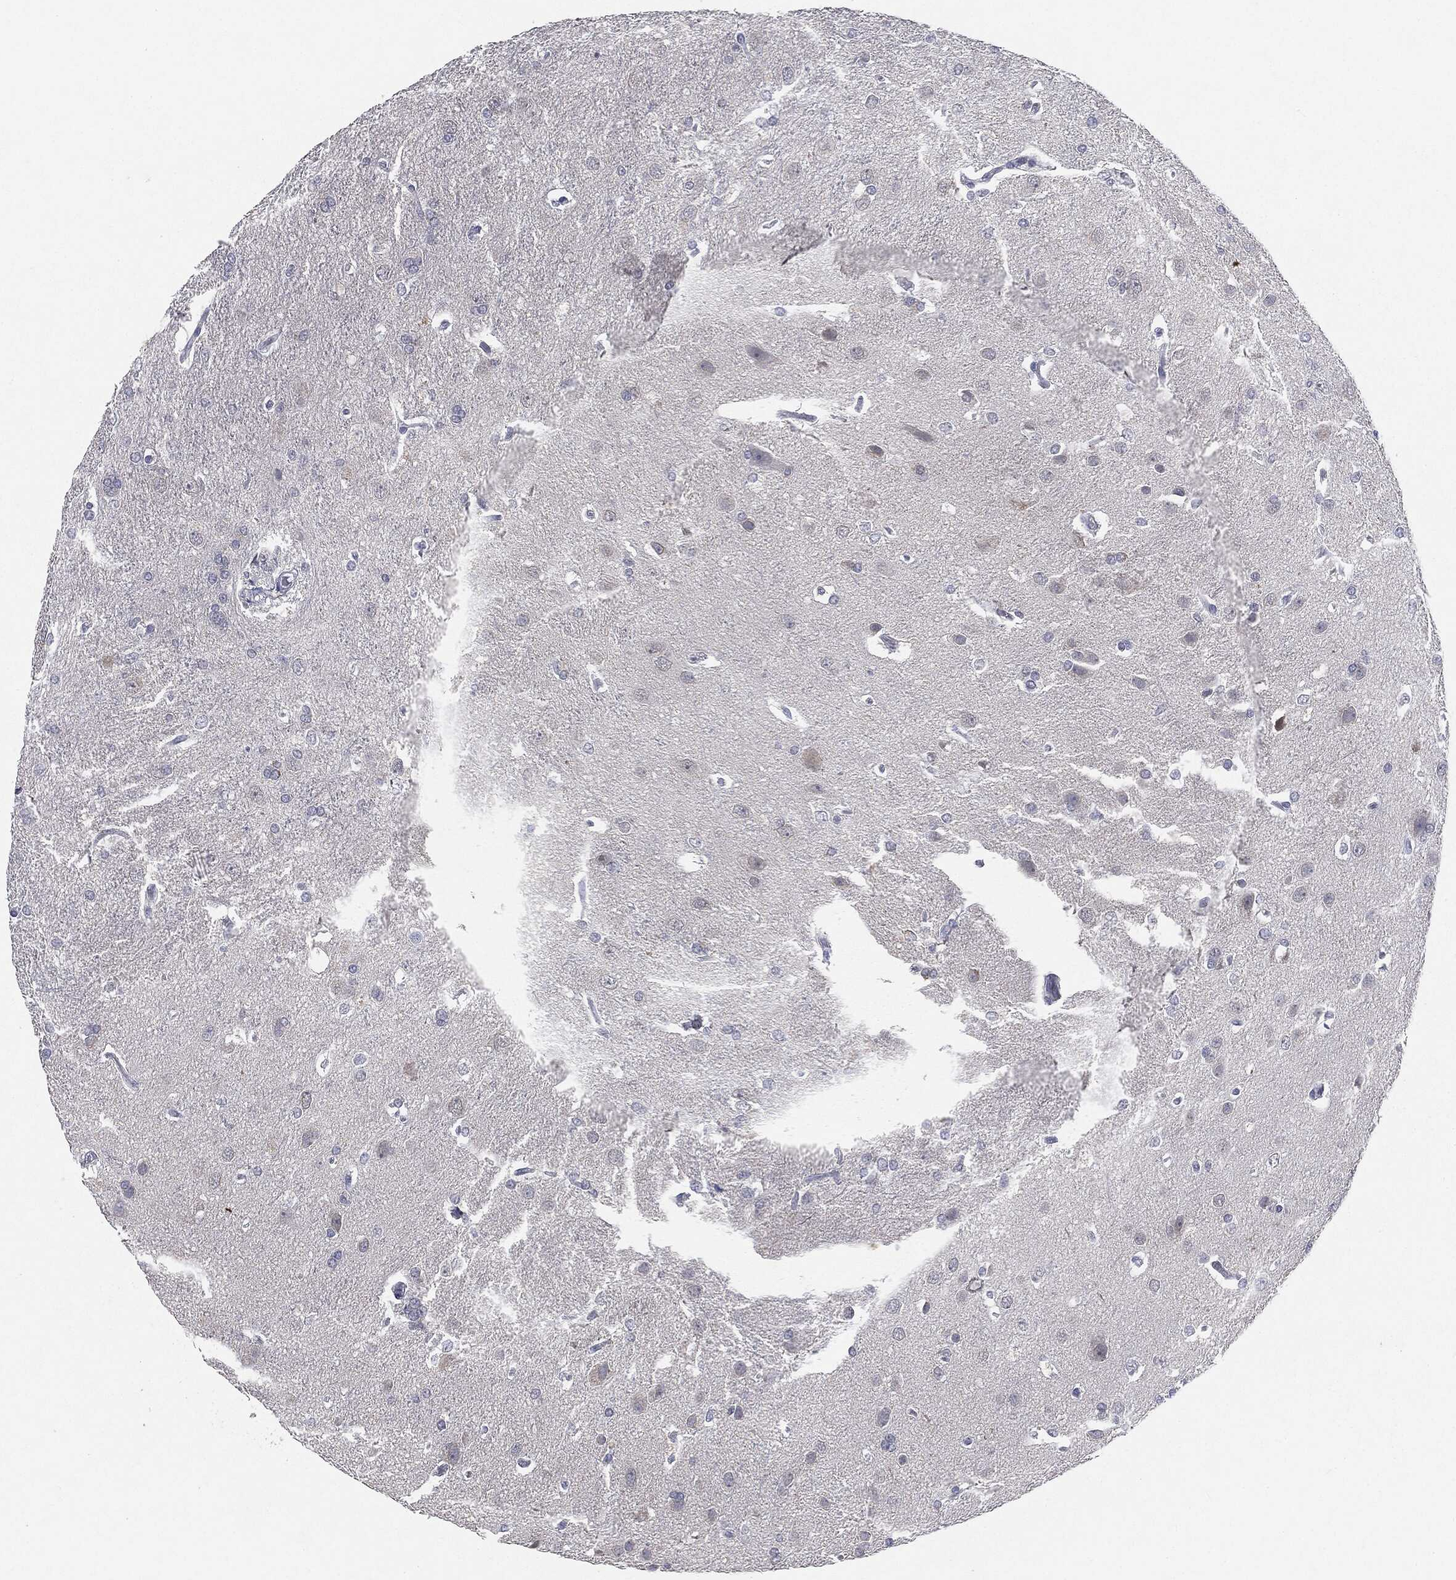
{"staining": {"intensity": "negative", "quantity": "none", "location": "none"}, "tissue": "glioma", "cell_type": "Tumor cells", "image_type": "cancer", "snomed": [{"axis": "morphology", "description": "Glioma, malignant, High grade"}, {"axis": "topography", "description": "Brain"}], "caption": "Immunohistochemical staining of high-grade glioma (malignant) demonstrates no significant positivity in tumor cells.", "gene": "SLC2A2", "patient": {"sex": "male", "age": 68}}